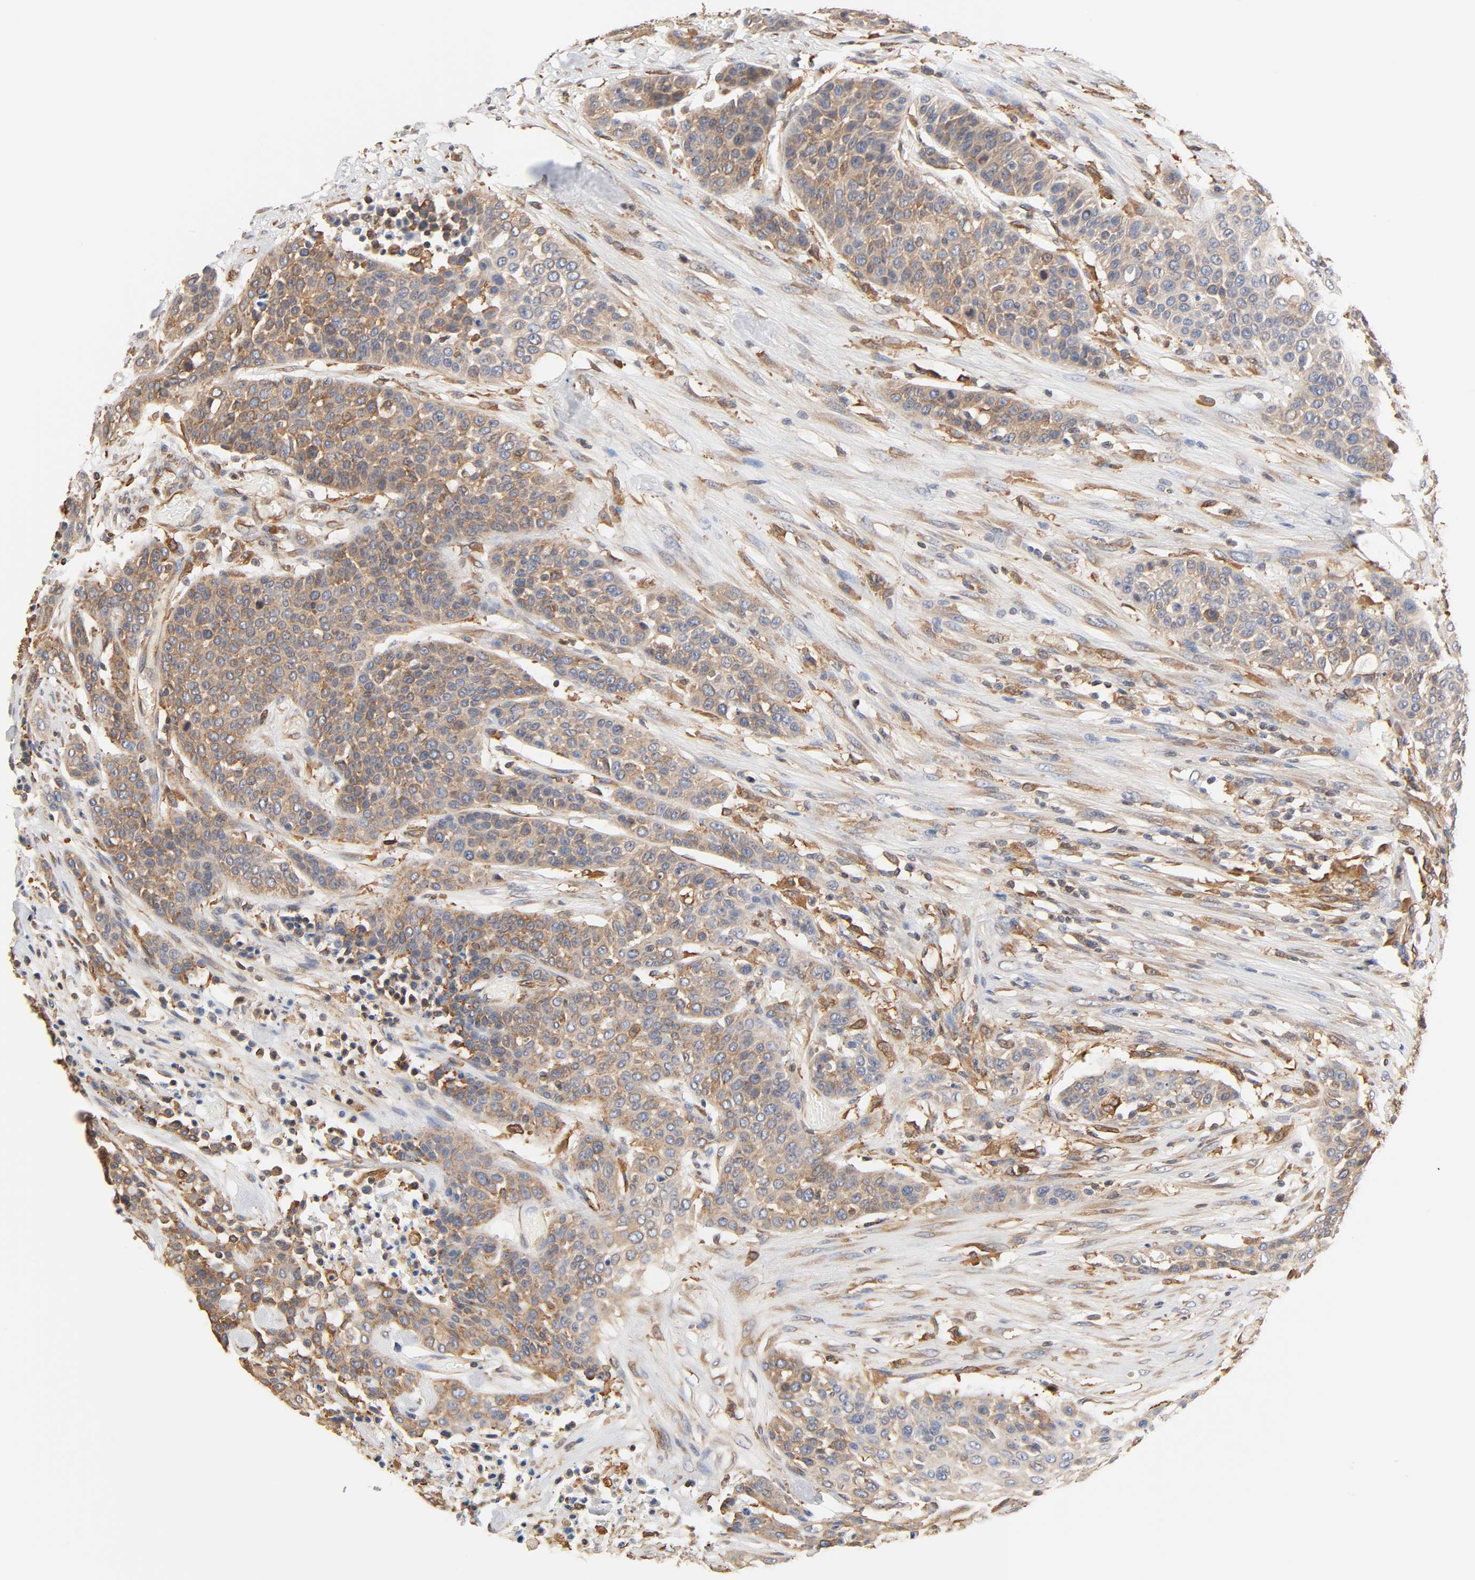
{"staining": {"intensity": "weak", "quantity": ">75%", "location": "cytoplasmic/membranous"}, "tissue": "urothelial cancer", "cell_type": "Tumor cells", "image_type": "cancer", "snomed": [{"axis": "morphology", "description": "Urothelial carcinoma, High grade"}, {"axis": "topography", "description": "Urinary bladder"}], "caption": "Immunohistochemistry image of human urothelial cancer stained for a protein (brown), which displays low levels of weak cytoplasmic/membranous staining in approximately >75% of tumor cells.", "gene": "BCAP31", "patient": {"sex": "male", "age": 74}}